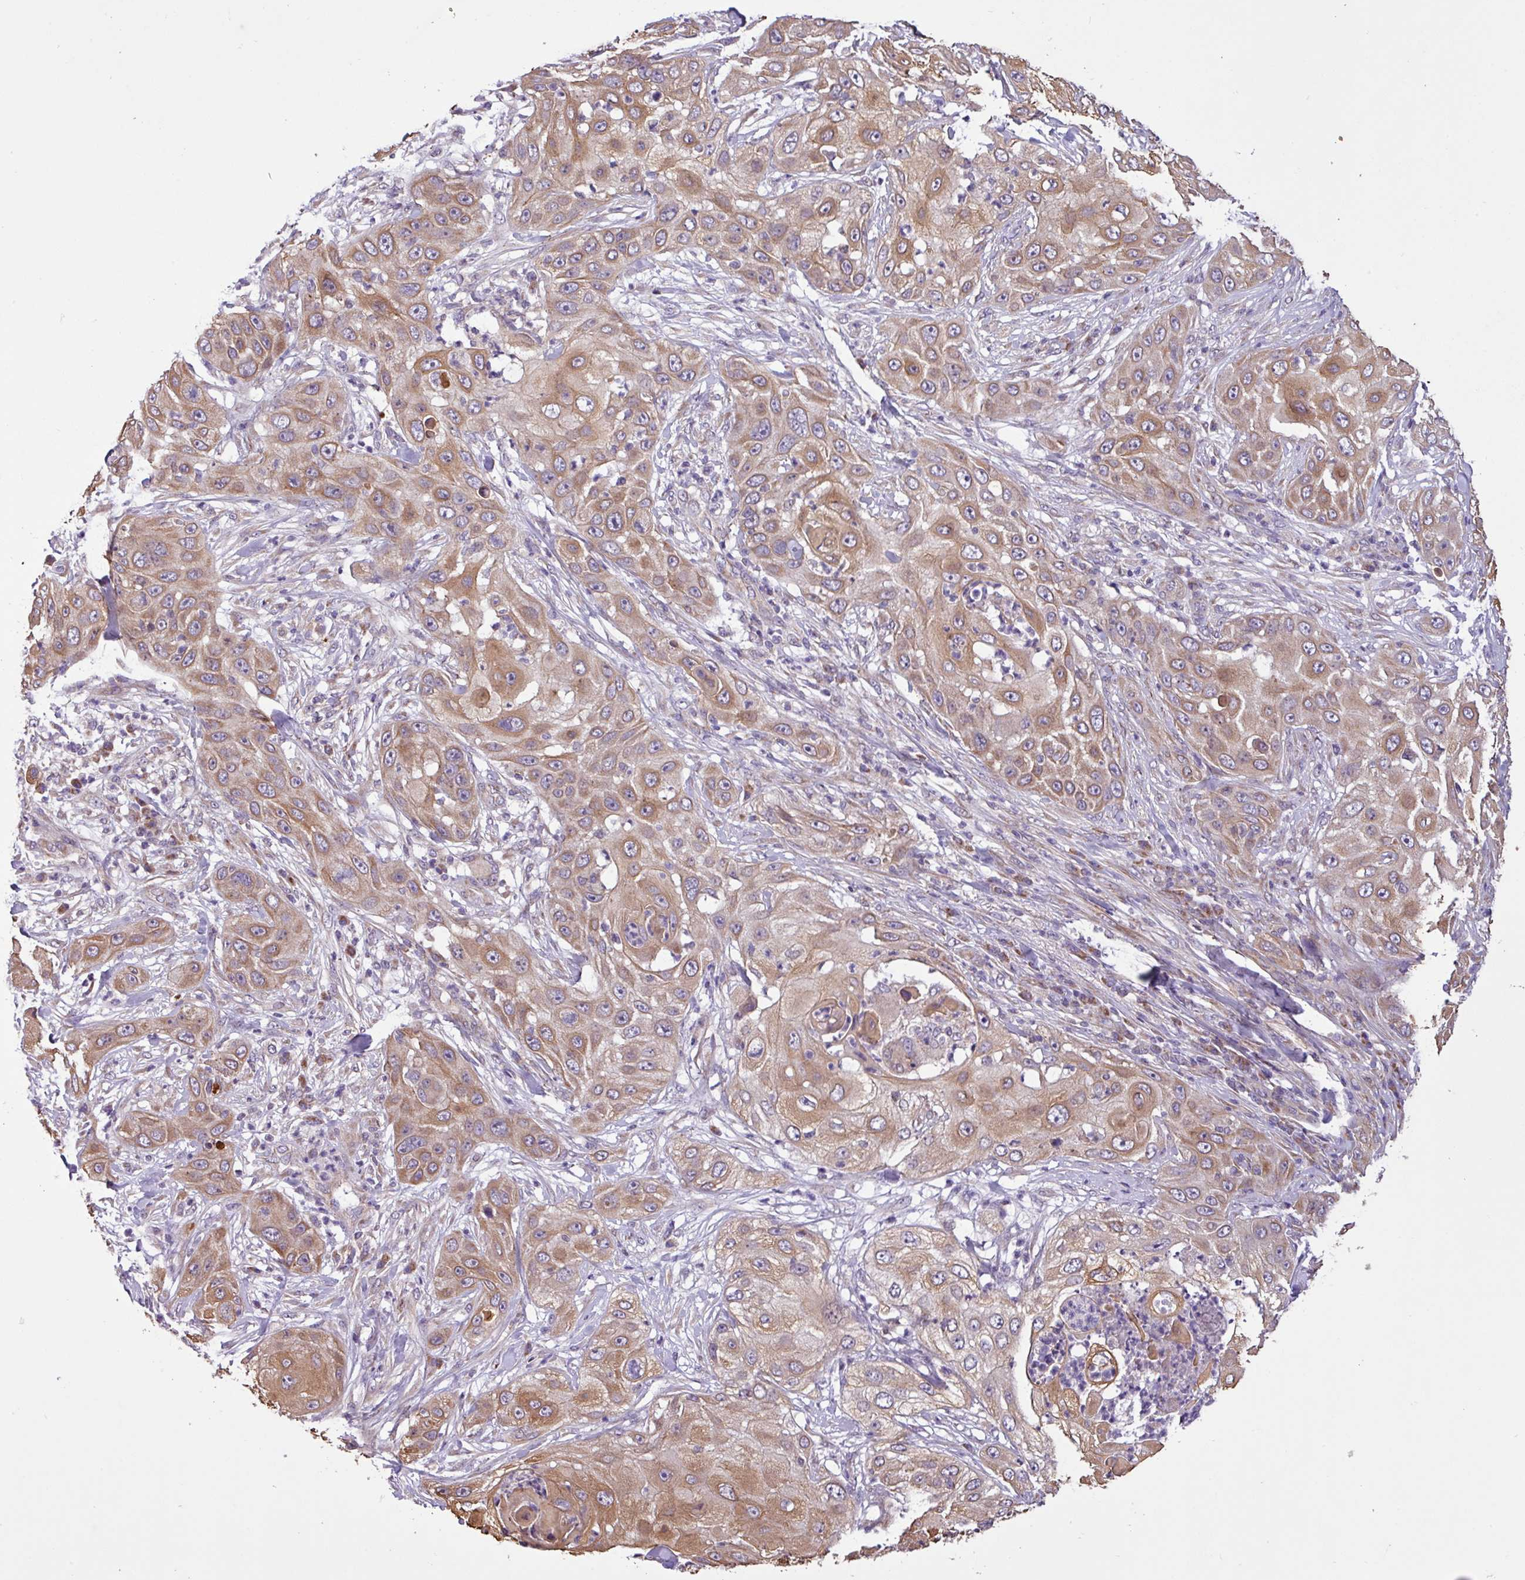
{"staining": {"intensity": "moderate", "quantity": ">75%", "location": "cytoplasmic/membranous"}, "tissue": "skin cancer", "cell_type": "Tumor cells", "image_type": "cancer", "snomed": [{"axis": "morphology", "description": "Squamous cell carcinoma, NOS"}, {"axis": "topography", "description": "Skin"}], "caption": "Protein staining reveals moderate cytoplasmic/membranous staining in about >75% of tumor cells in squamous cell carcinoma (skin).", "gene": "TIMM10B", "patient": {"sex": "female", "age": 44}}